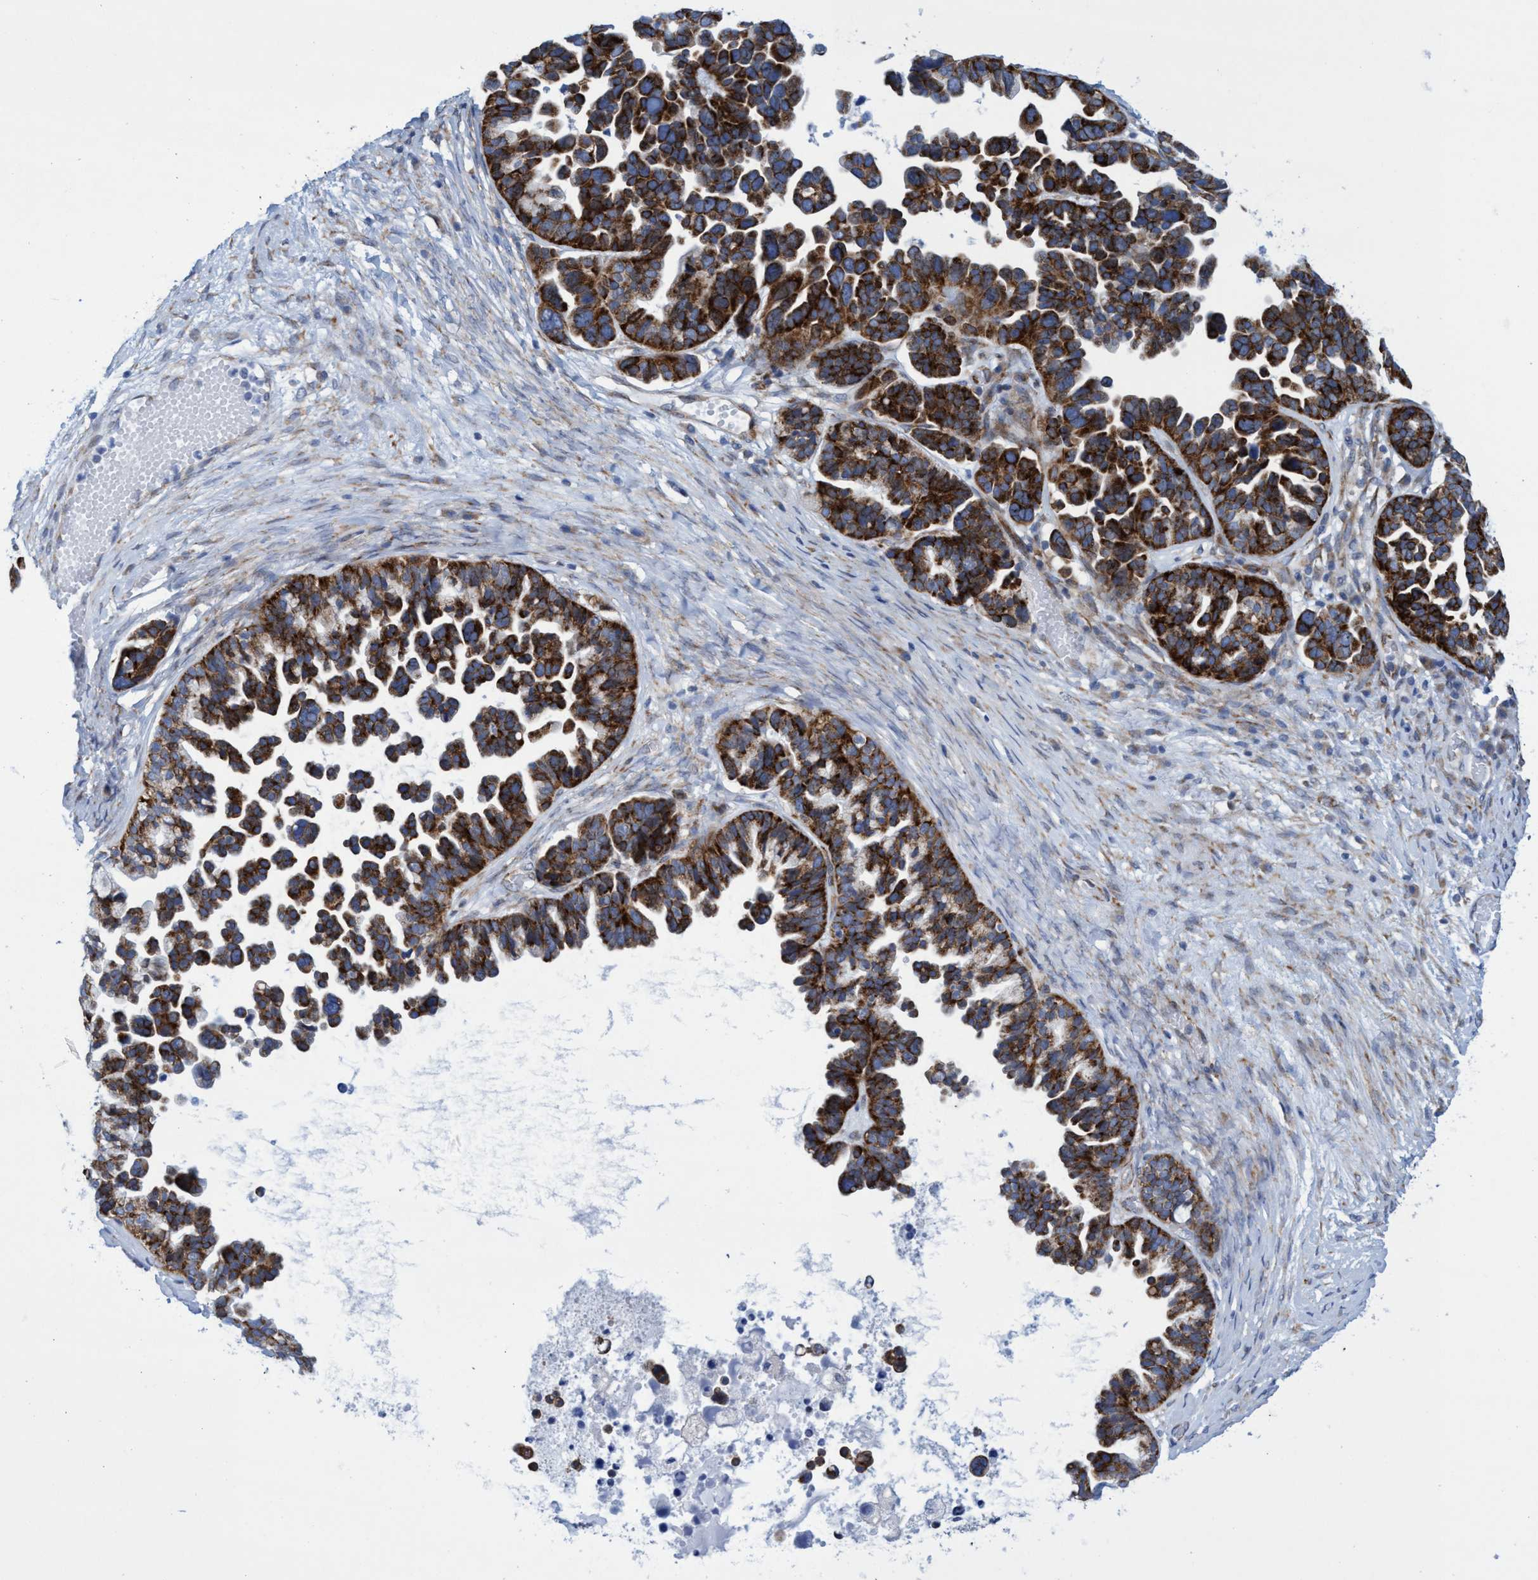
{"staining": {"intensity": "strong", "quantity": ">75%", "location": "cytoplasmic/membranous"}, "tissue": "ovarian cancer", "cell_type": "Tumor cells", "image_type": "cancer", "snomed": [{"axis": "morphology", "description": "Cystadenocarcinoma, serous, NOS"}, {"axis": "topography", "description": "Ovary"}], "caption": "Protein expression by immunohistochemistry (IHC) demonstrates strong cytoplasmic/membranous staining in approximately >75% of tumor cells in ovarian cancer.", "gene": "R3HCC1", "patient": {"sex": "female", "age": 56}}